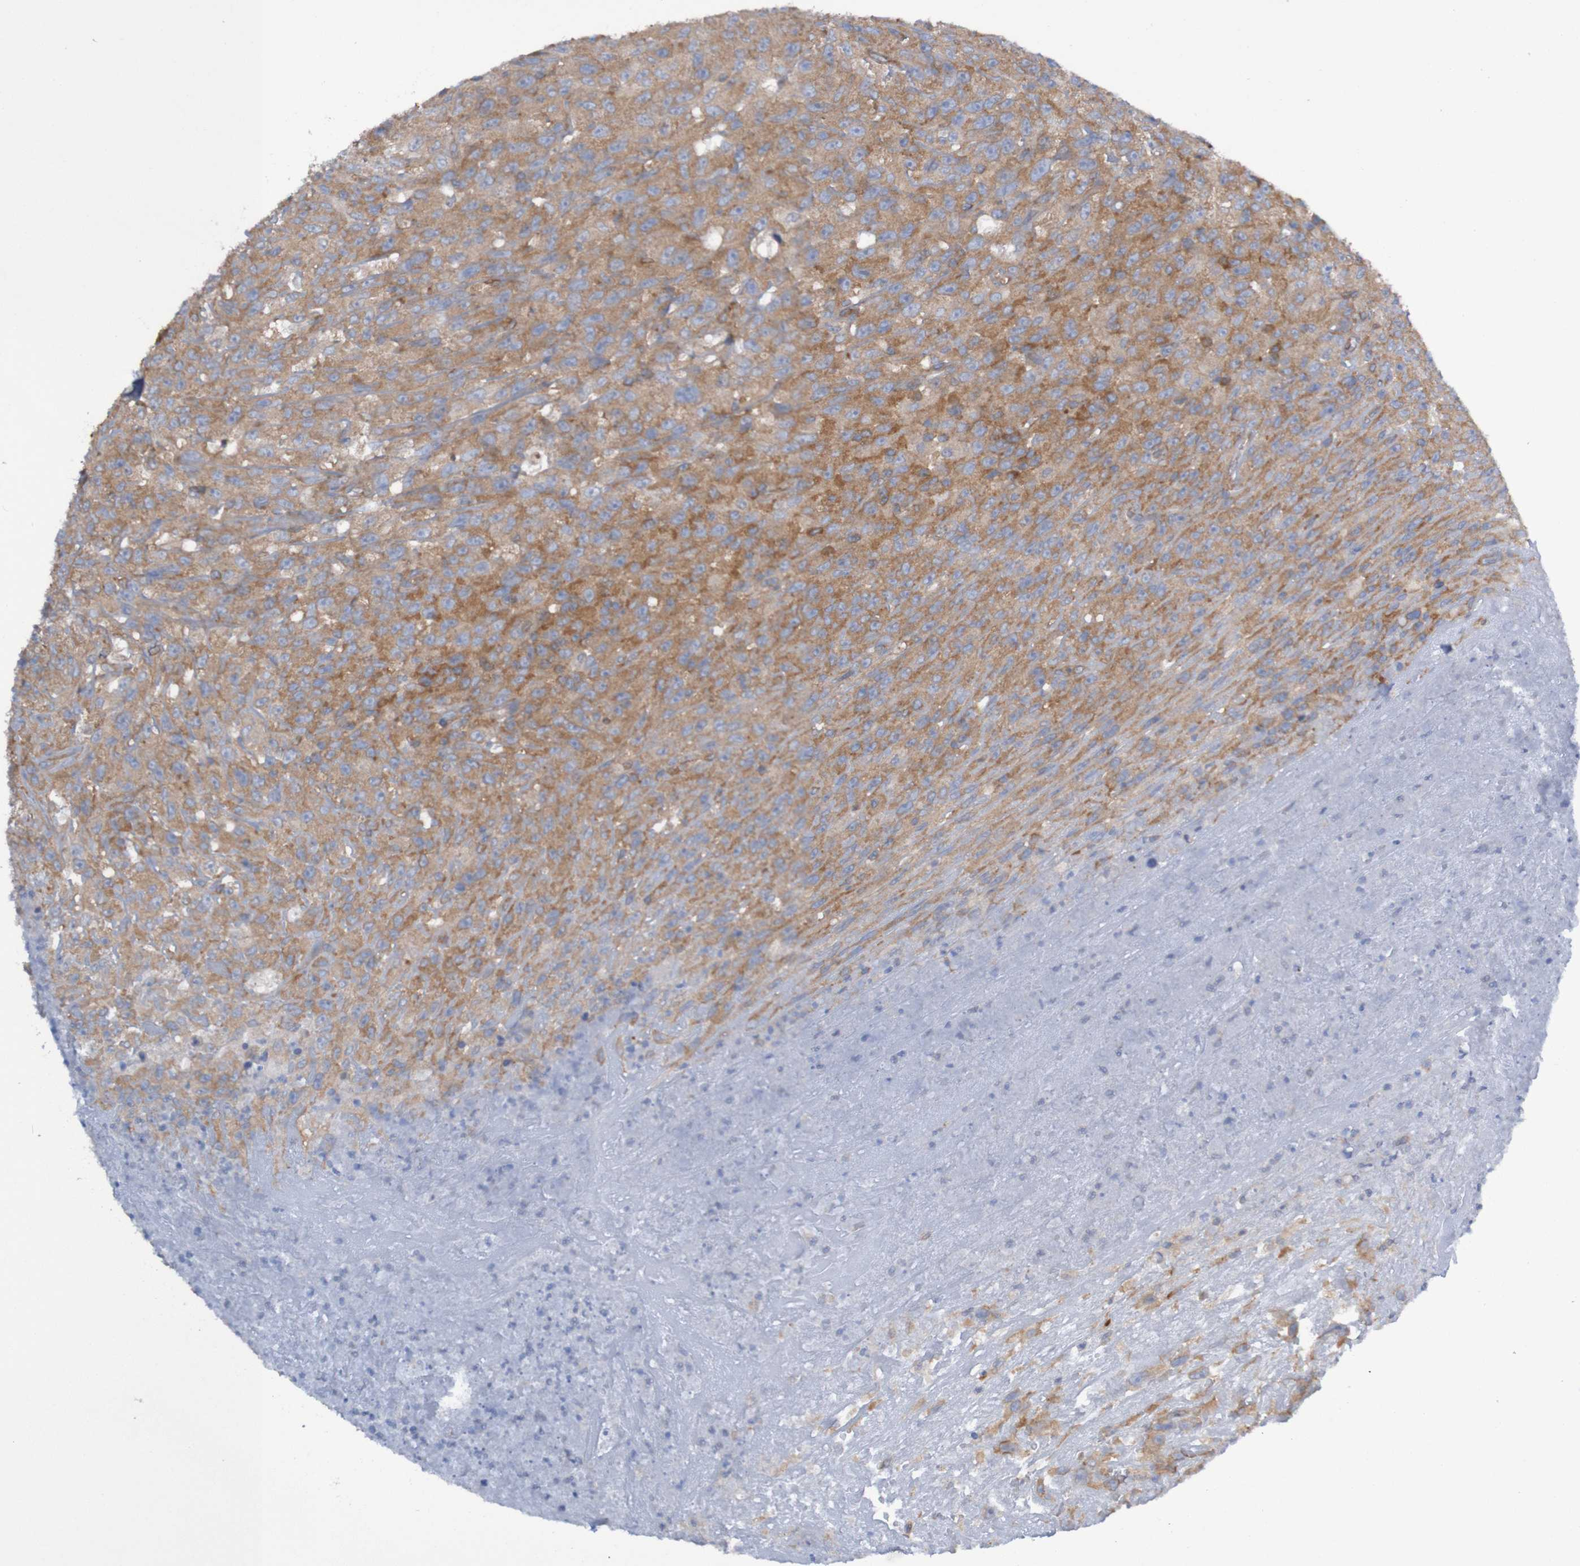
{"staining": {"intensity": "moderate", "quantity": ">75%", "location": "cytoplasmic/membranous"}, "tissue": "urothelial cancer", "cell_type": "Tumor cells", "image_type": "cancer", "snomed": [{"axis": "morphology", "description": "Urothelial carcinoma, High grade"}, {"axis": "topography", "description": "Urinary bladder"}], "caption": "IHC (DAB (3,3'-diaminobenzidine)) staining of urothelial carcinoma (high-grade) reveals moderate cytoplasmic/membranous protein expression in about >75% of tumor cells.", "gene": "LRRC47", "patient": {"sex": "male", "age": 66}}